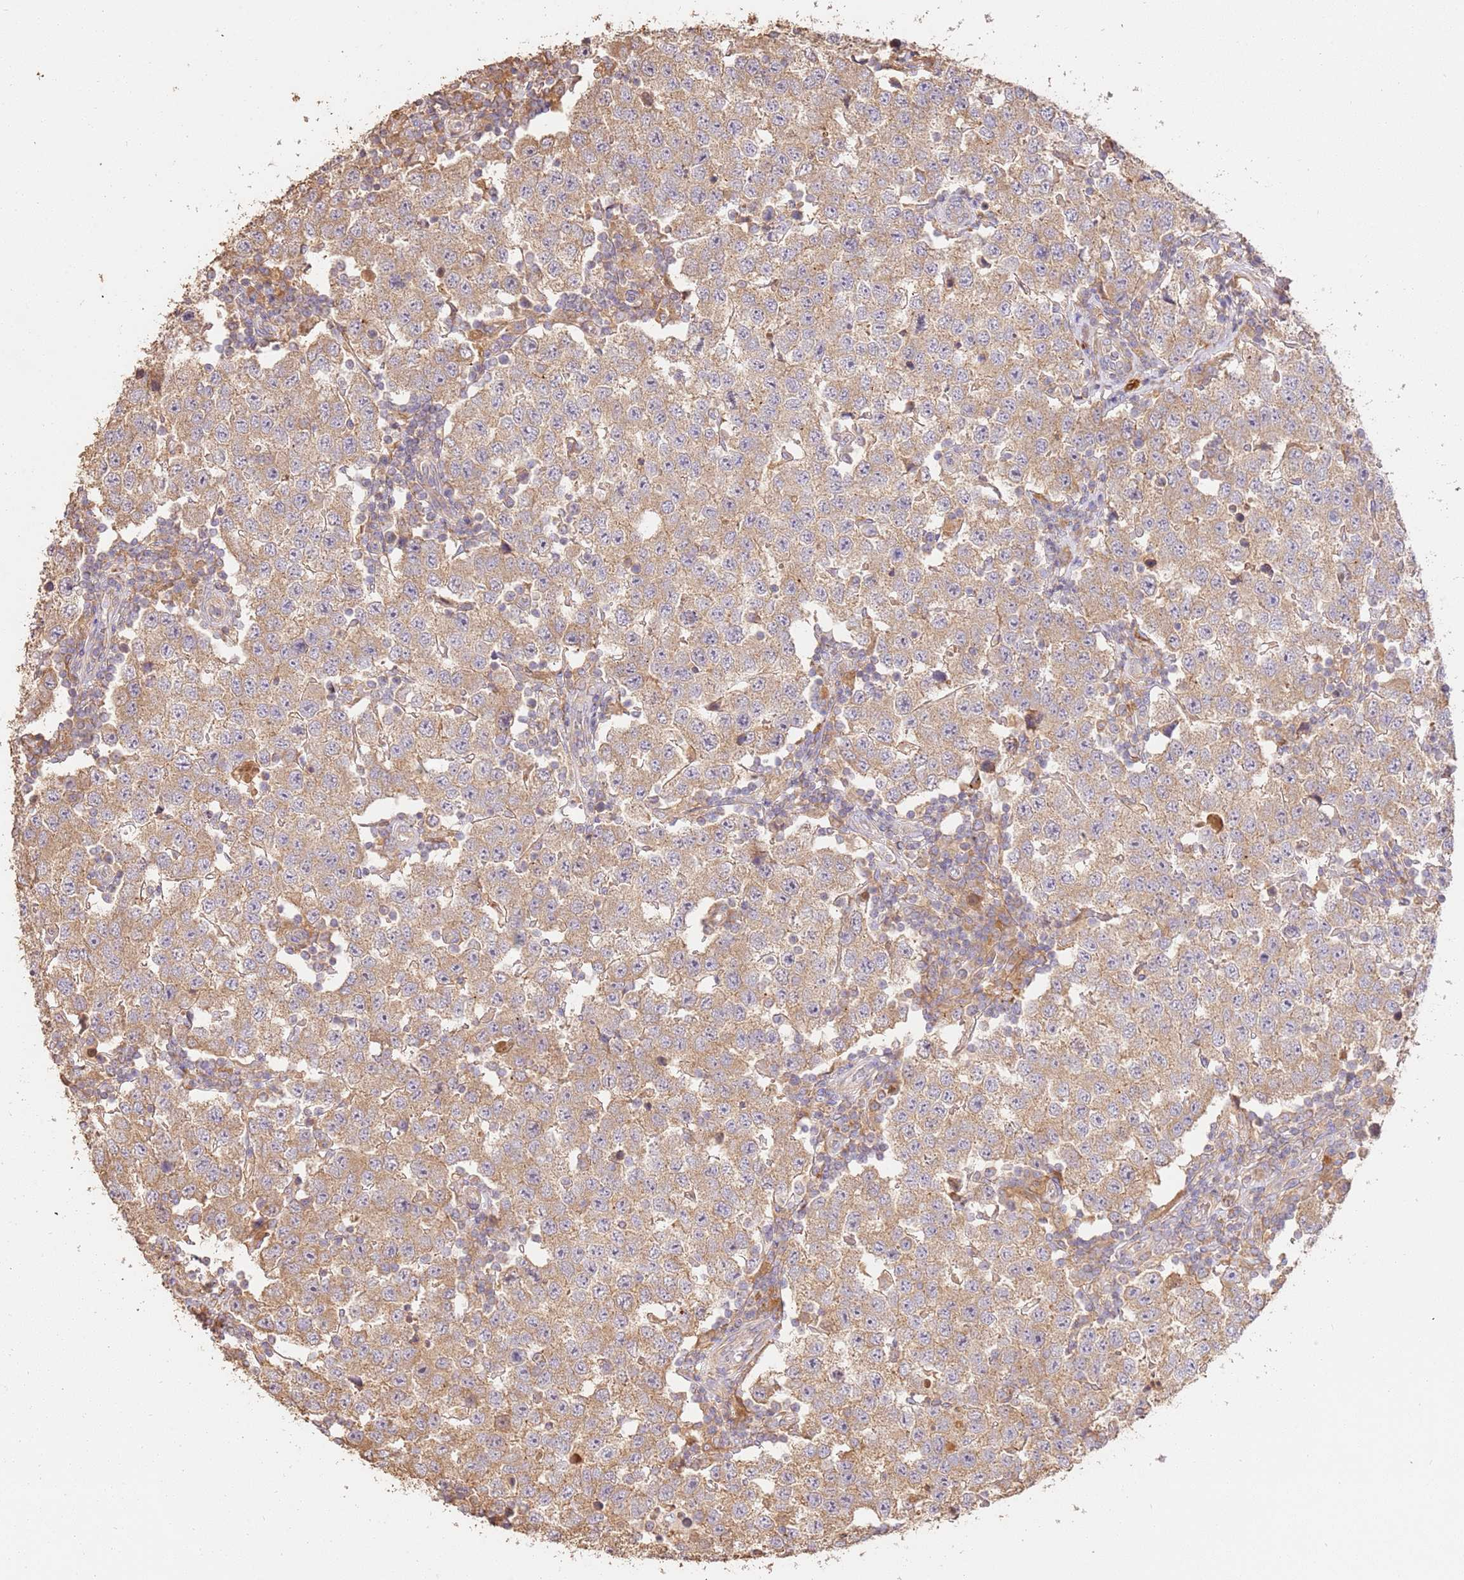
{"staining": {"intensity": "moderate", "quantity": ">75%", "location": "cytoplasmic/membranous"}, "tissue": "testis cancer", "cell_type": "Tumor cells", "image_type": "cancer", "snomed": [{"axis": "morphology", "description": "Seminoma, NOS"}, {"axis": "topography", "description": "Testis"}], "caption": "Immunohistochemistry (DAB) staining of testis cancer (seminoma) demonstrates moderate cytoplasmic/membranous protein positivity in approximately >75% of tumor cells.", "gene": "CEP55", "patient": {"sex": "male", "age": 34}}